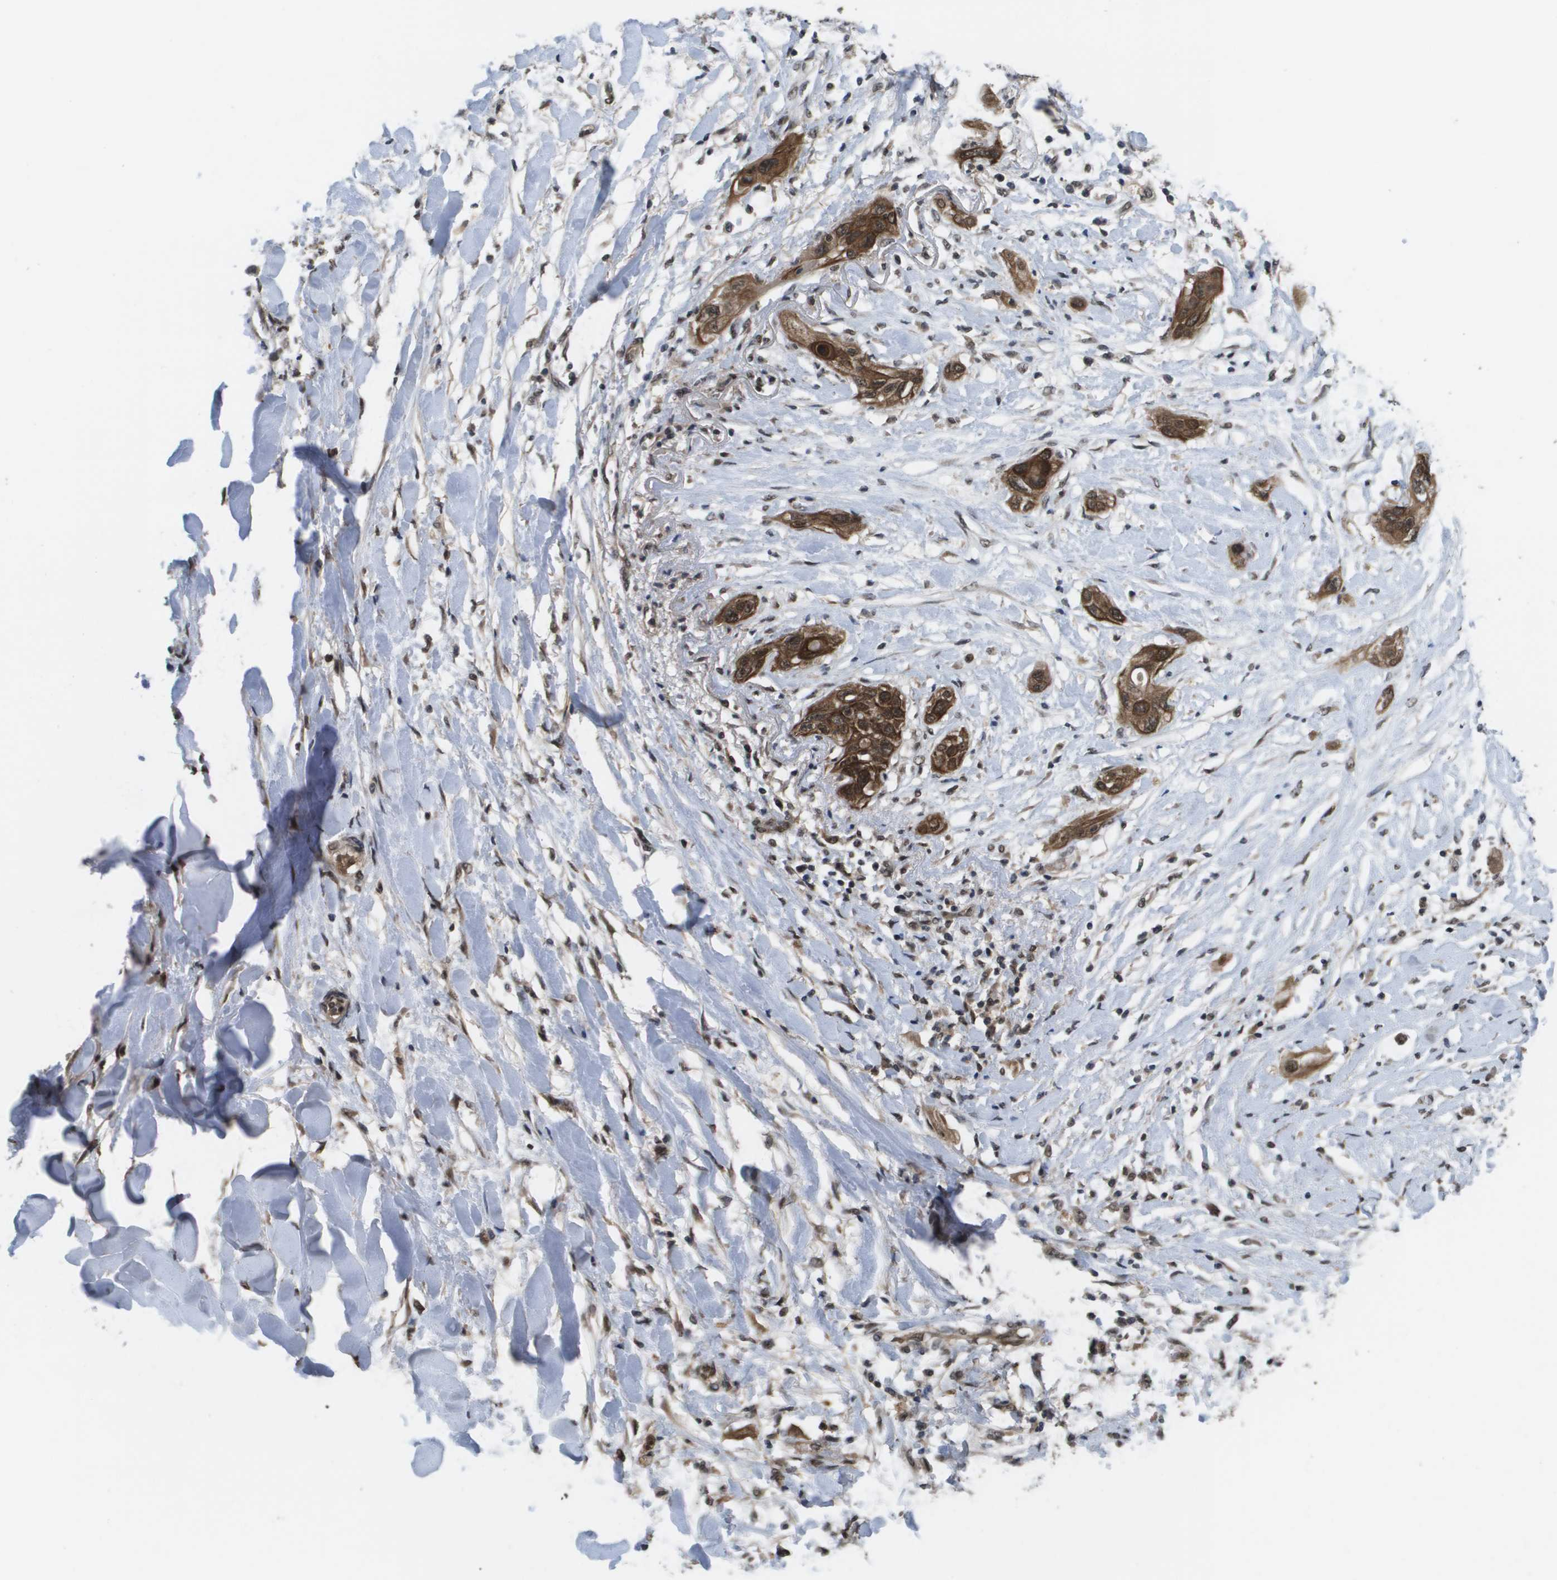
{"staining": {"intensity": "strong", "quantity": ">75%", "location": "cytoplasmic/membranous,nuclear"}, "tissue": "lung cancer", "cell_type": "Tumor cells", "image_type": "cancer", "snomed": [{"axis": "morphology", "description": "Squamous cell carcinoma, NOS"}, {"axis": "topography", "description": "Lung"}], "caption": "An image of human lung squamous cell carcinoma stained for a protein reveals strong cytoplasmic/membranous and nuclear brown staining in tumor cells. (DAB (3,3'-diaminobenzidine) IHC with brightfield microscopy, high magnification).", "gene": "AMBRA1", "patient": {"sex": "female", "age": 47}}